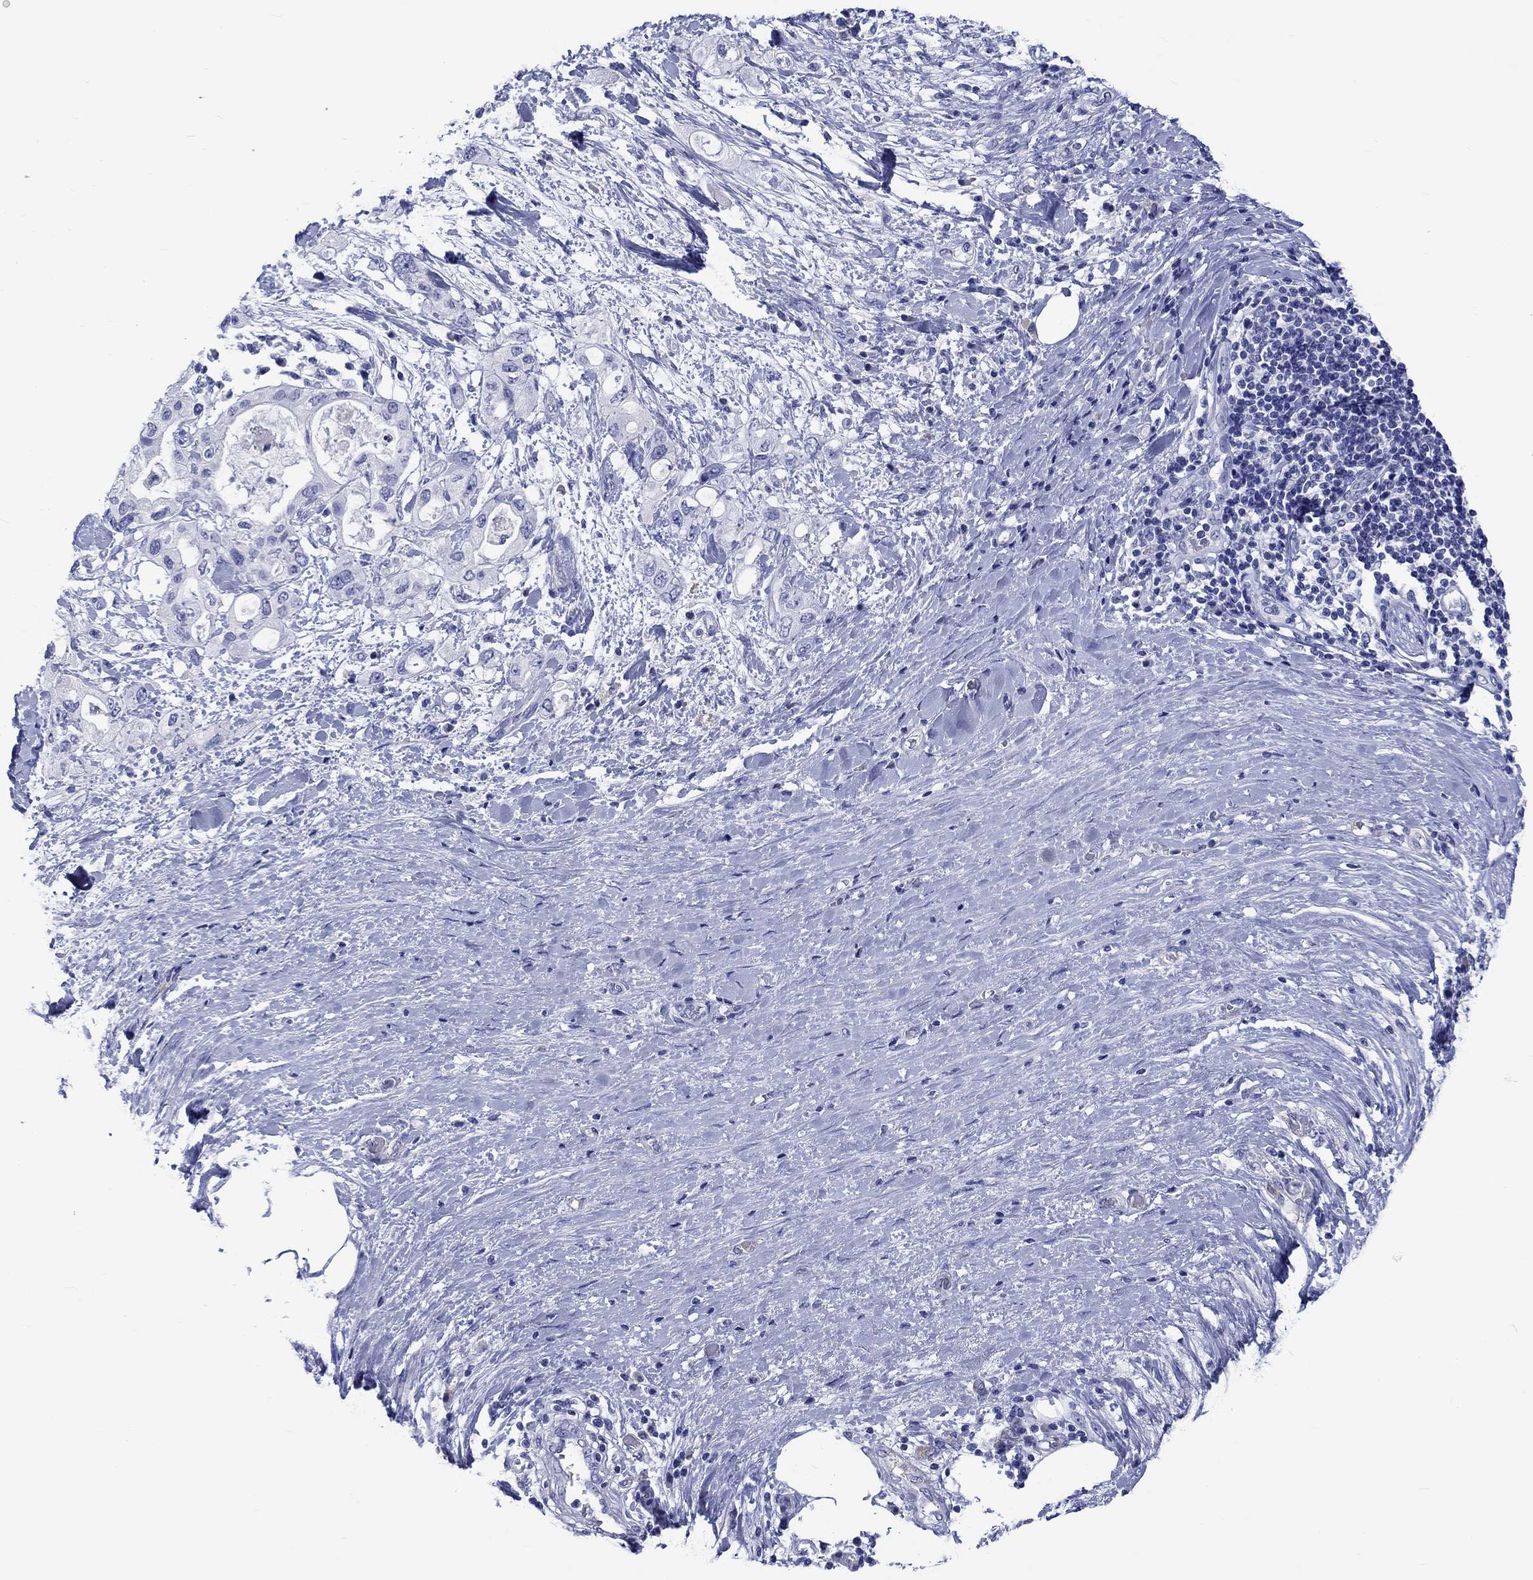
{"staining": {"intensity": "negative", "quantity": "none", "location": "none"}, "tissue": "pancreatic cancer", "cell_type": "Tumor cells", "image_type": "cancer", "snomed": [{"axis": "morphology", "description": "Adenocarcinoma, NOS"}, {"axis": "topography", "description": "Pancreas"}], "caption": "This image is of pancreatic cancer stained with immunohistochemistry to label a protein in brown with the nuclei are counter-stained blue. There is no expression in tumor cells.", "gene": "CACNG3", "patient": {"sex": "female", "age": 56}}